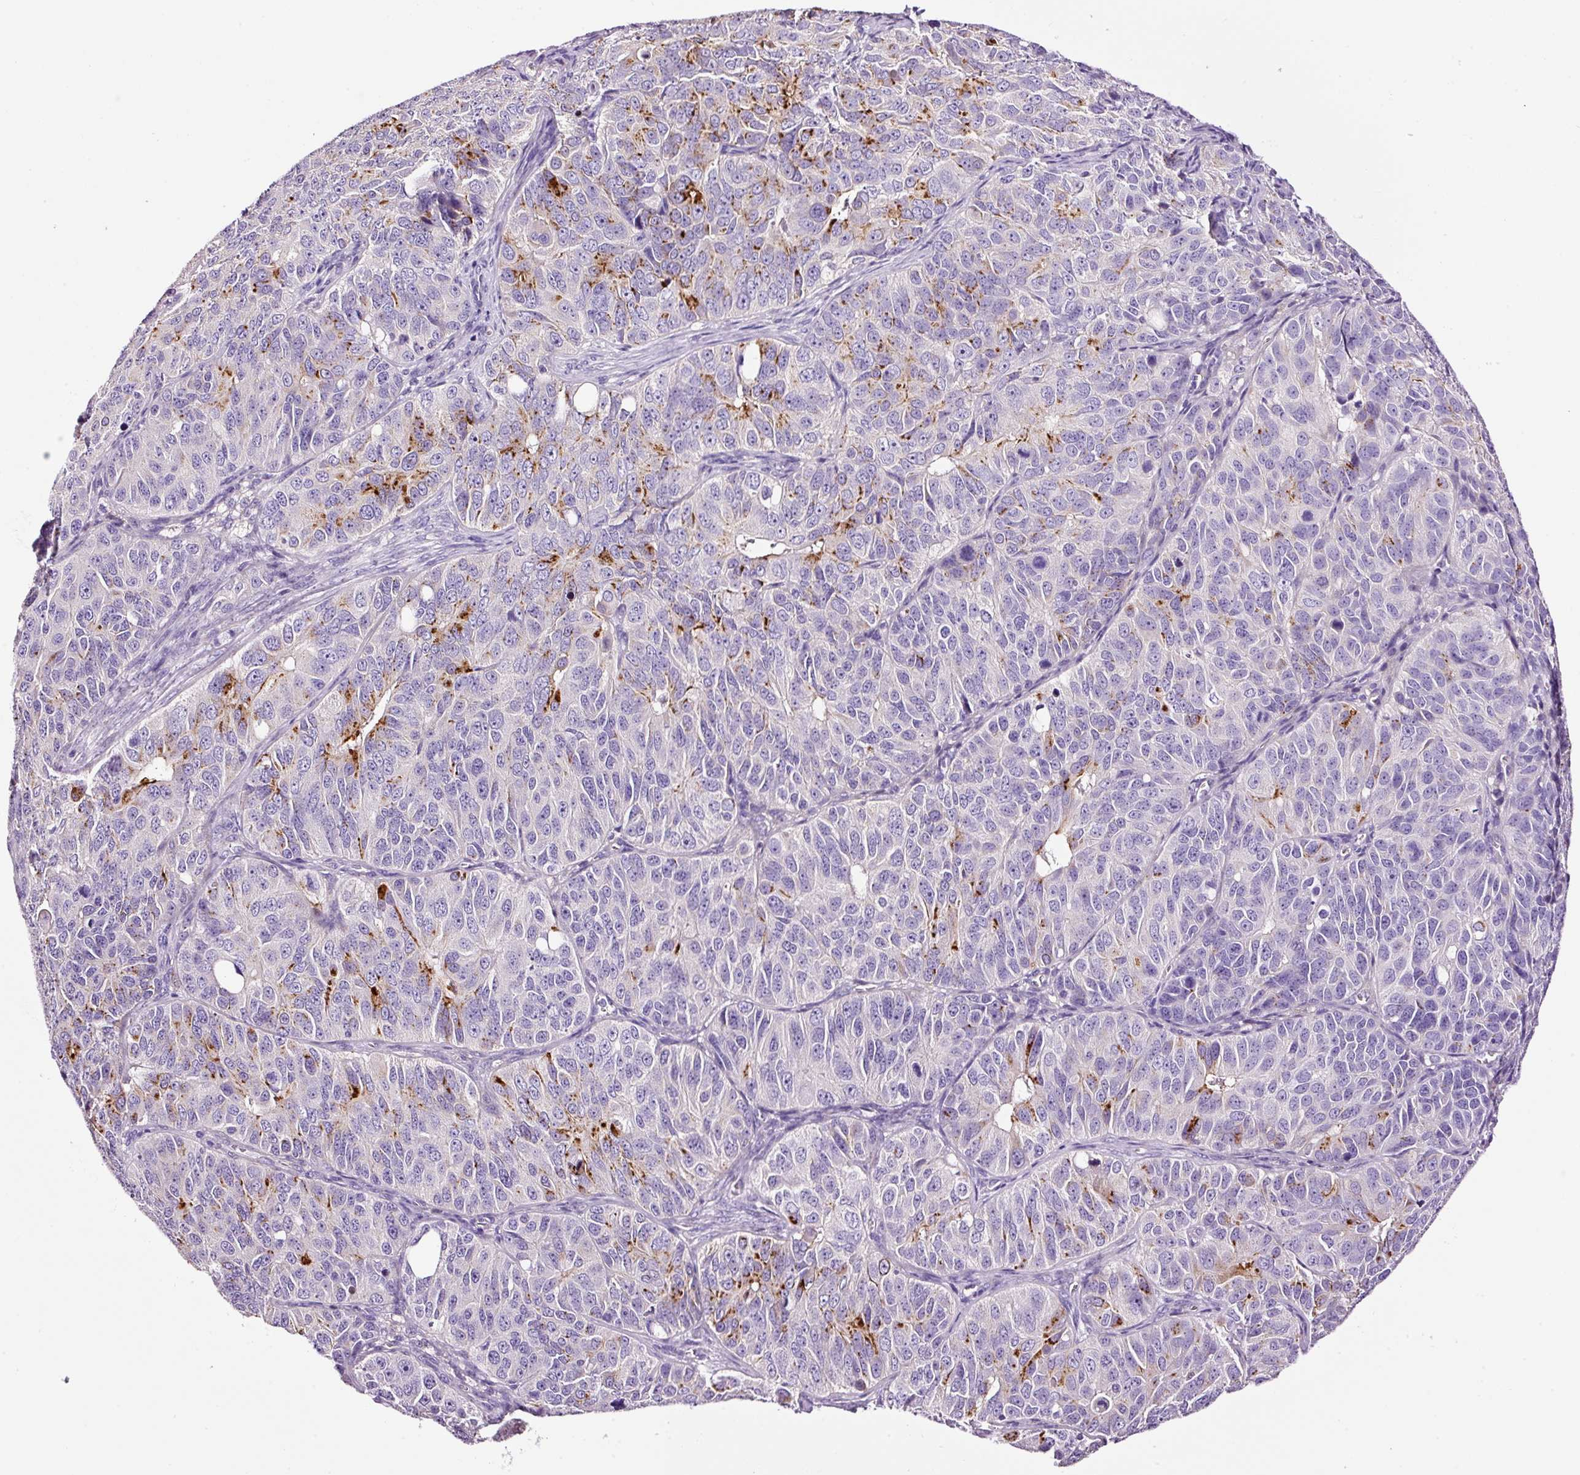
{"staining": {"intensity": "strong", "quantity": "<25%", "location": "cytoplasmic/membranous"}, "tissue": "ovarian cancer", "cell_type": "Tumor cells", "image_type": "cancer", "snomed": [{"axis": "morphology", "description": "Carcinoma, endometroid"}, {"axis": "topography", "description": "Ovary"}], "caption": "Immunohistochemical staining of ovarian endometroid carcinoma displays medium levels of strong cytoplasmic/membranous protein positivity in approximately <25% of tumor cells.", "gene": "PAM", "patient": {"sex": "female", "age": 51}}